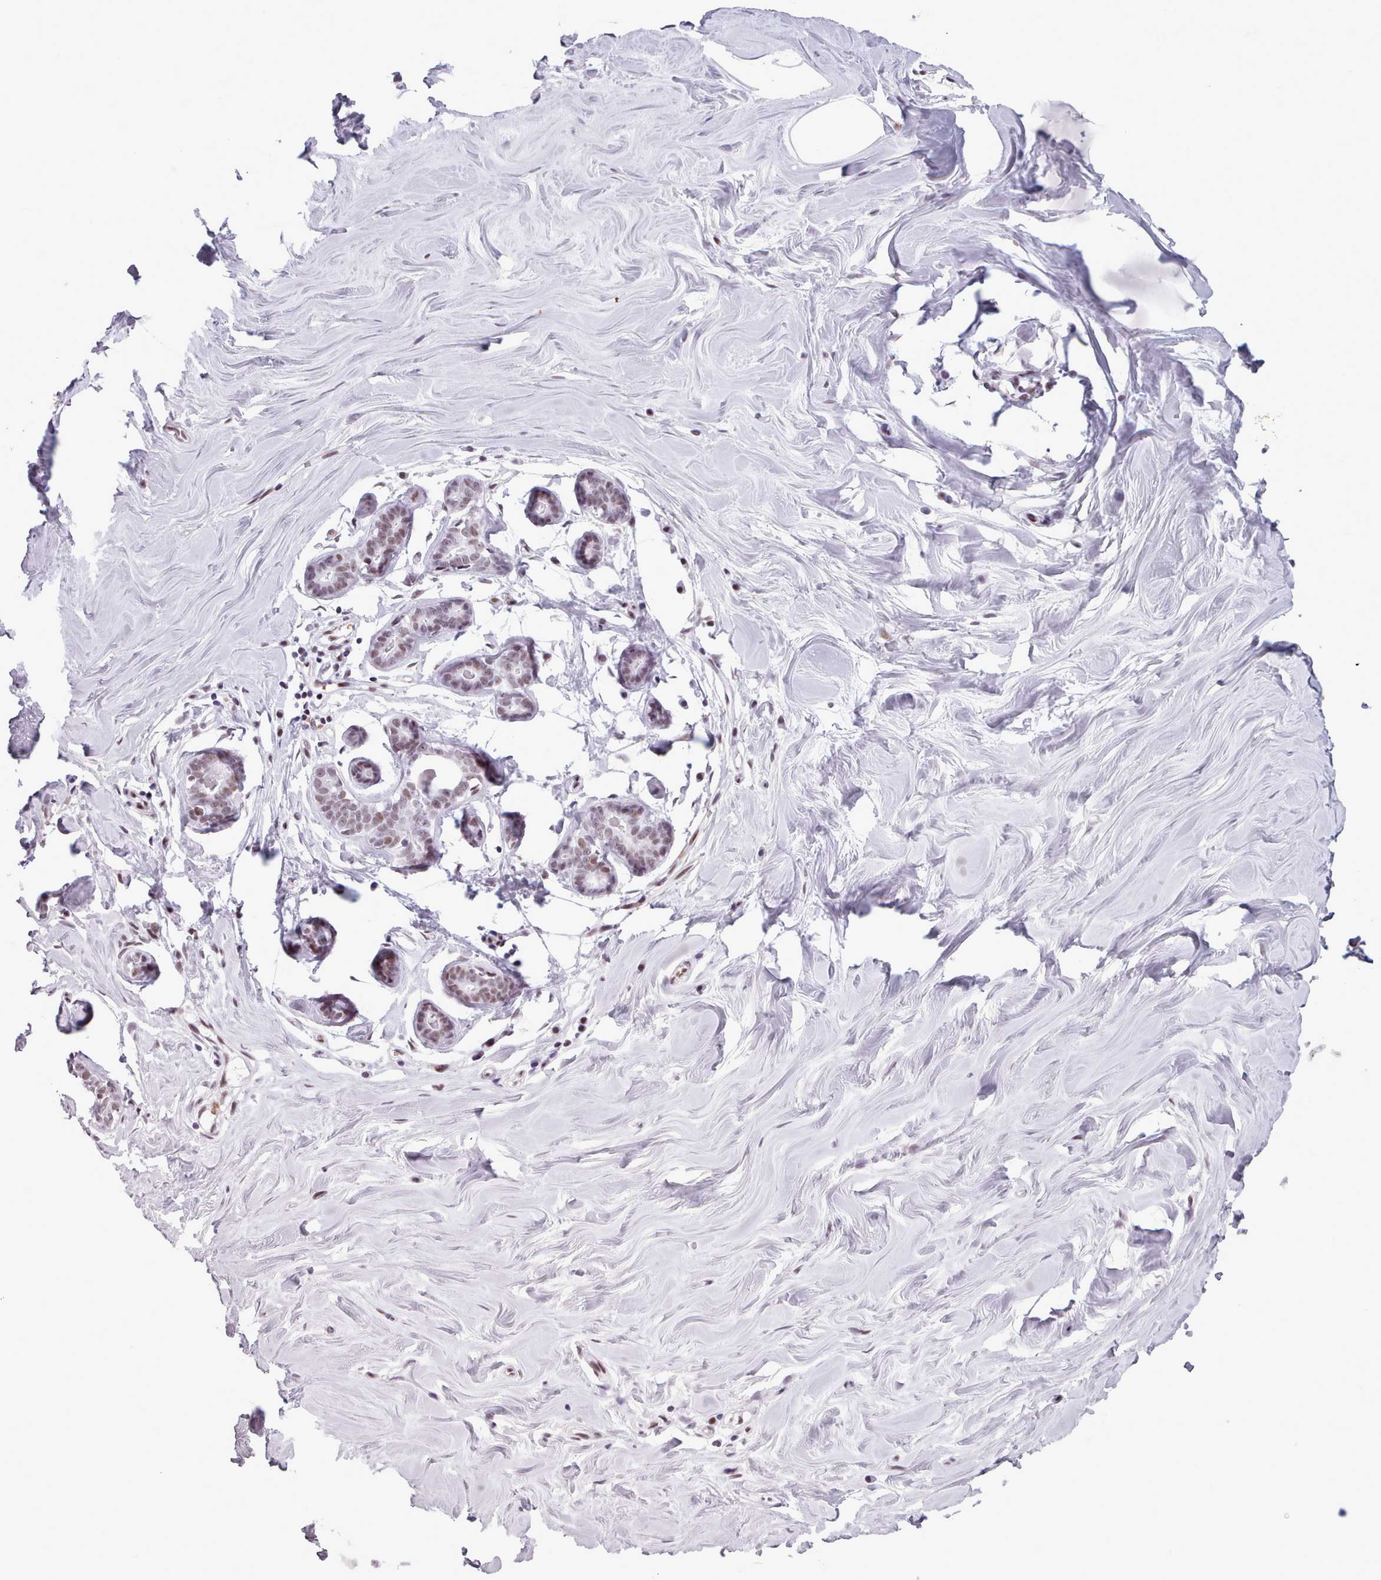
{"staining": {"intensity": "strong", "quantity": "25%-75%", "location": "nuclear"}, "tissue": "breast", "cell_type": "Adipocytes", "image_type": "normal", "snomed": [{"axis": "morphology", "description": "Normal tissue, NOS"}, {"axis": "topography", "description": "Breast"}], "caption": "Immunohistochemistry (IHC) (DAB (3,3'-diaminobenzidine)) staining of unremarkable breast demonstrates strong nuclear protein staining in about 25%-75% of adipocytes.", "gene": "SRSF4", "patient": {"sex": "female", "age": 25}}